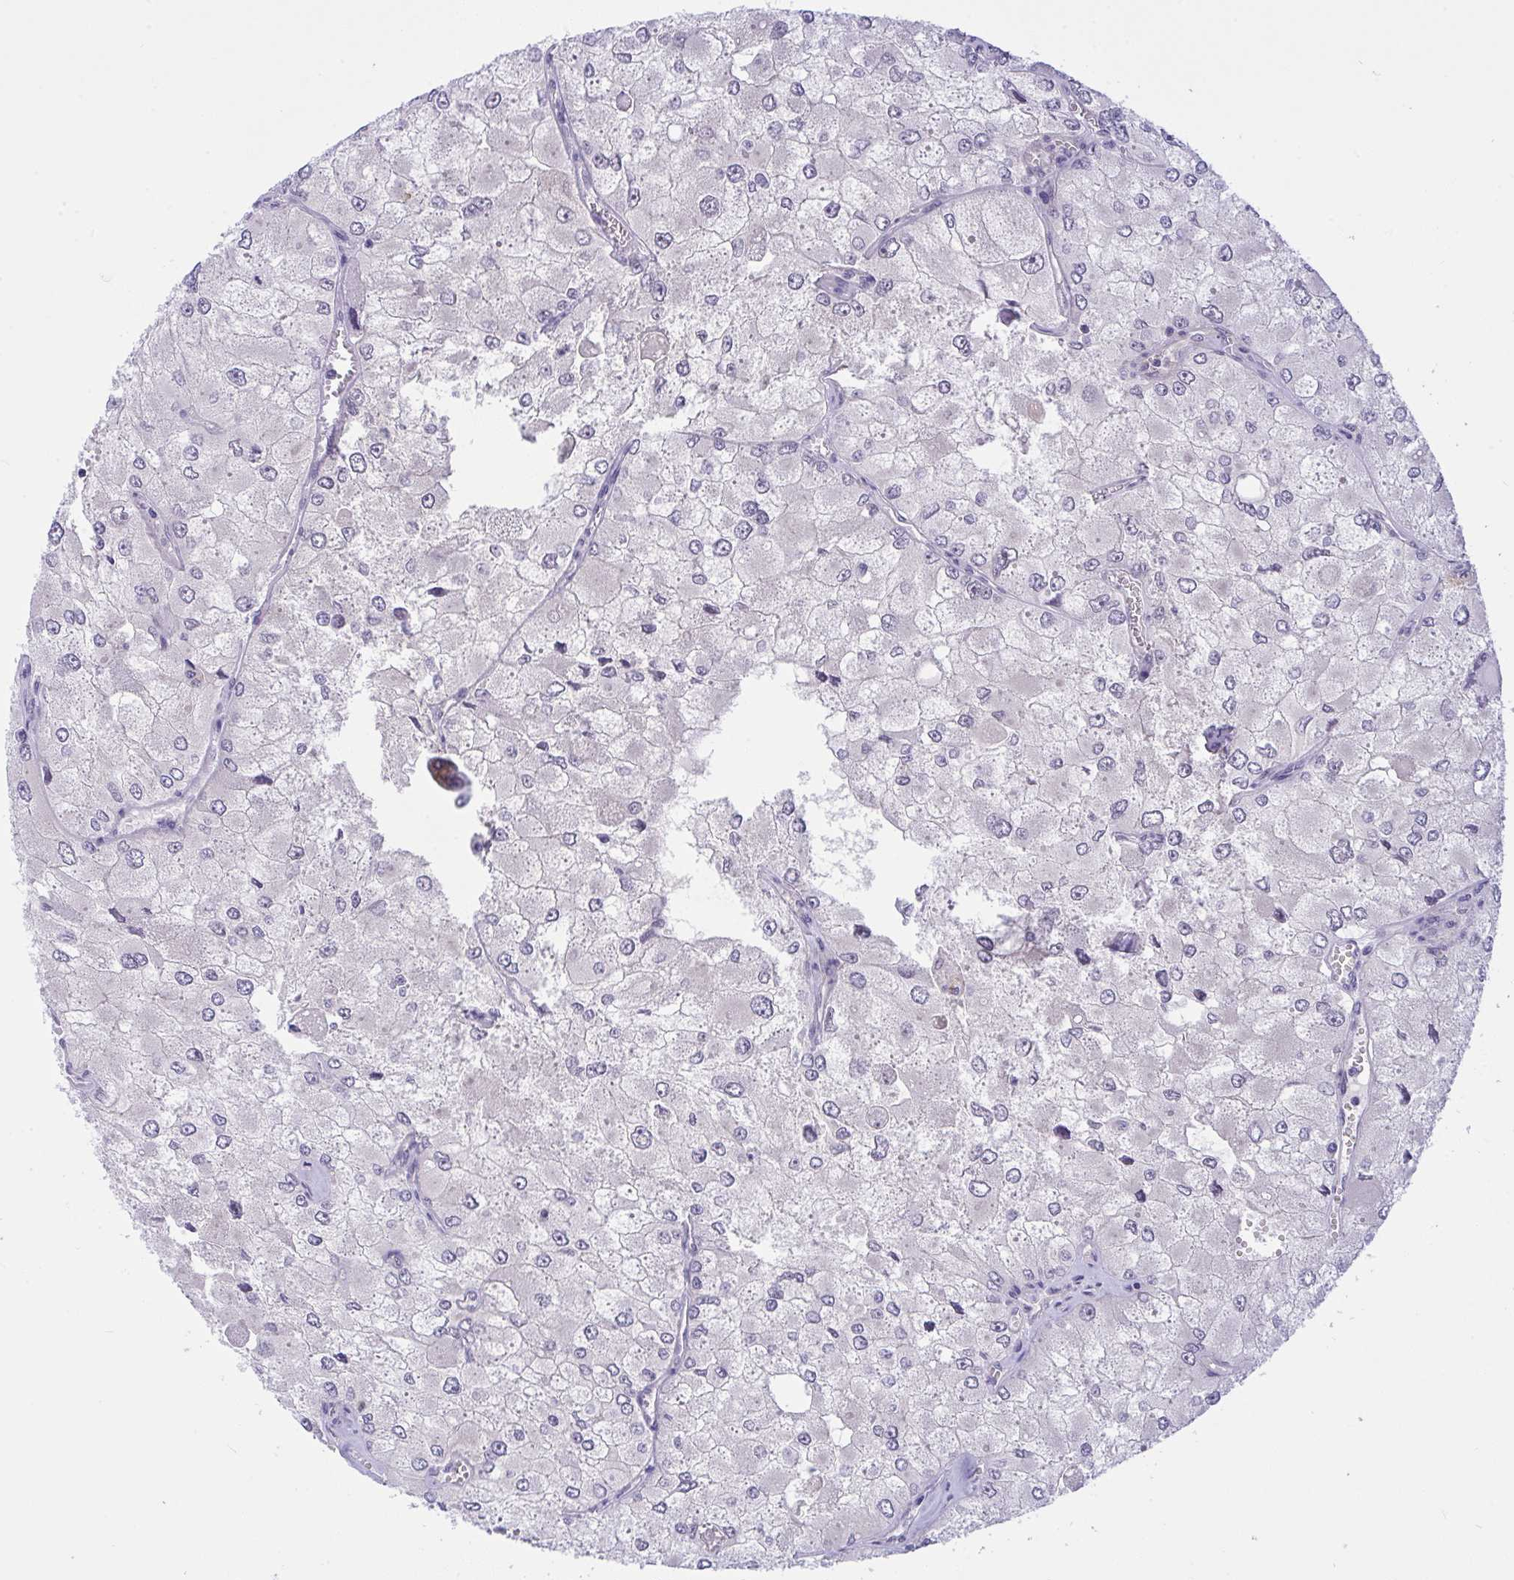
{"staining": {"intensity": "negative", "quantity": "none", "location": "none"}, "tissue": "renal cancer", "cell_type": "Tumor cells", "image_type": "cancer", "snomed": [{"axis": "morphology", "description": "Adenocarcinoma, NOS"}, {"axis": "topography", "description": "Kidney"}], "caption": "IHC histopathology image of adenocarcinoma (renal) stained for a protein (brown), which shows no positivity in tumor cells.", "gene": "HOXD12", "patient": {"sex": "female", "age": 70}}